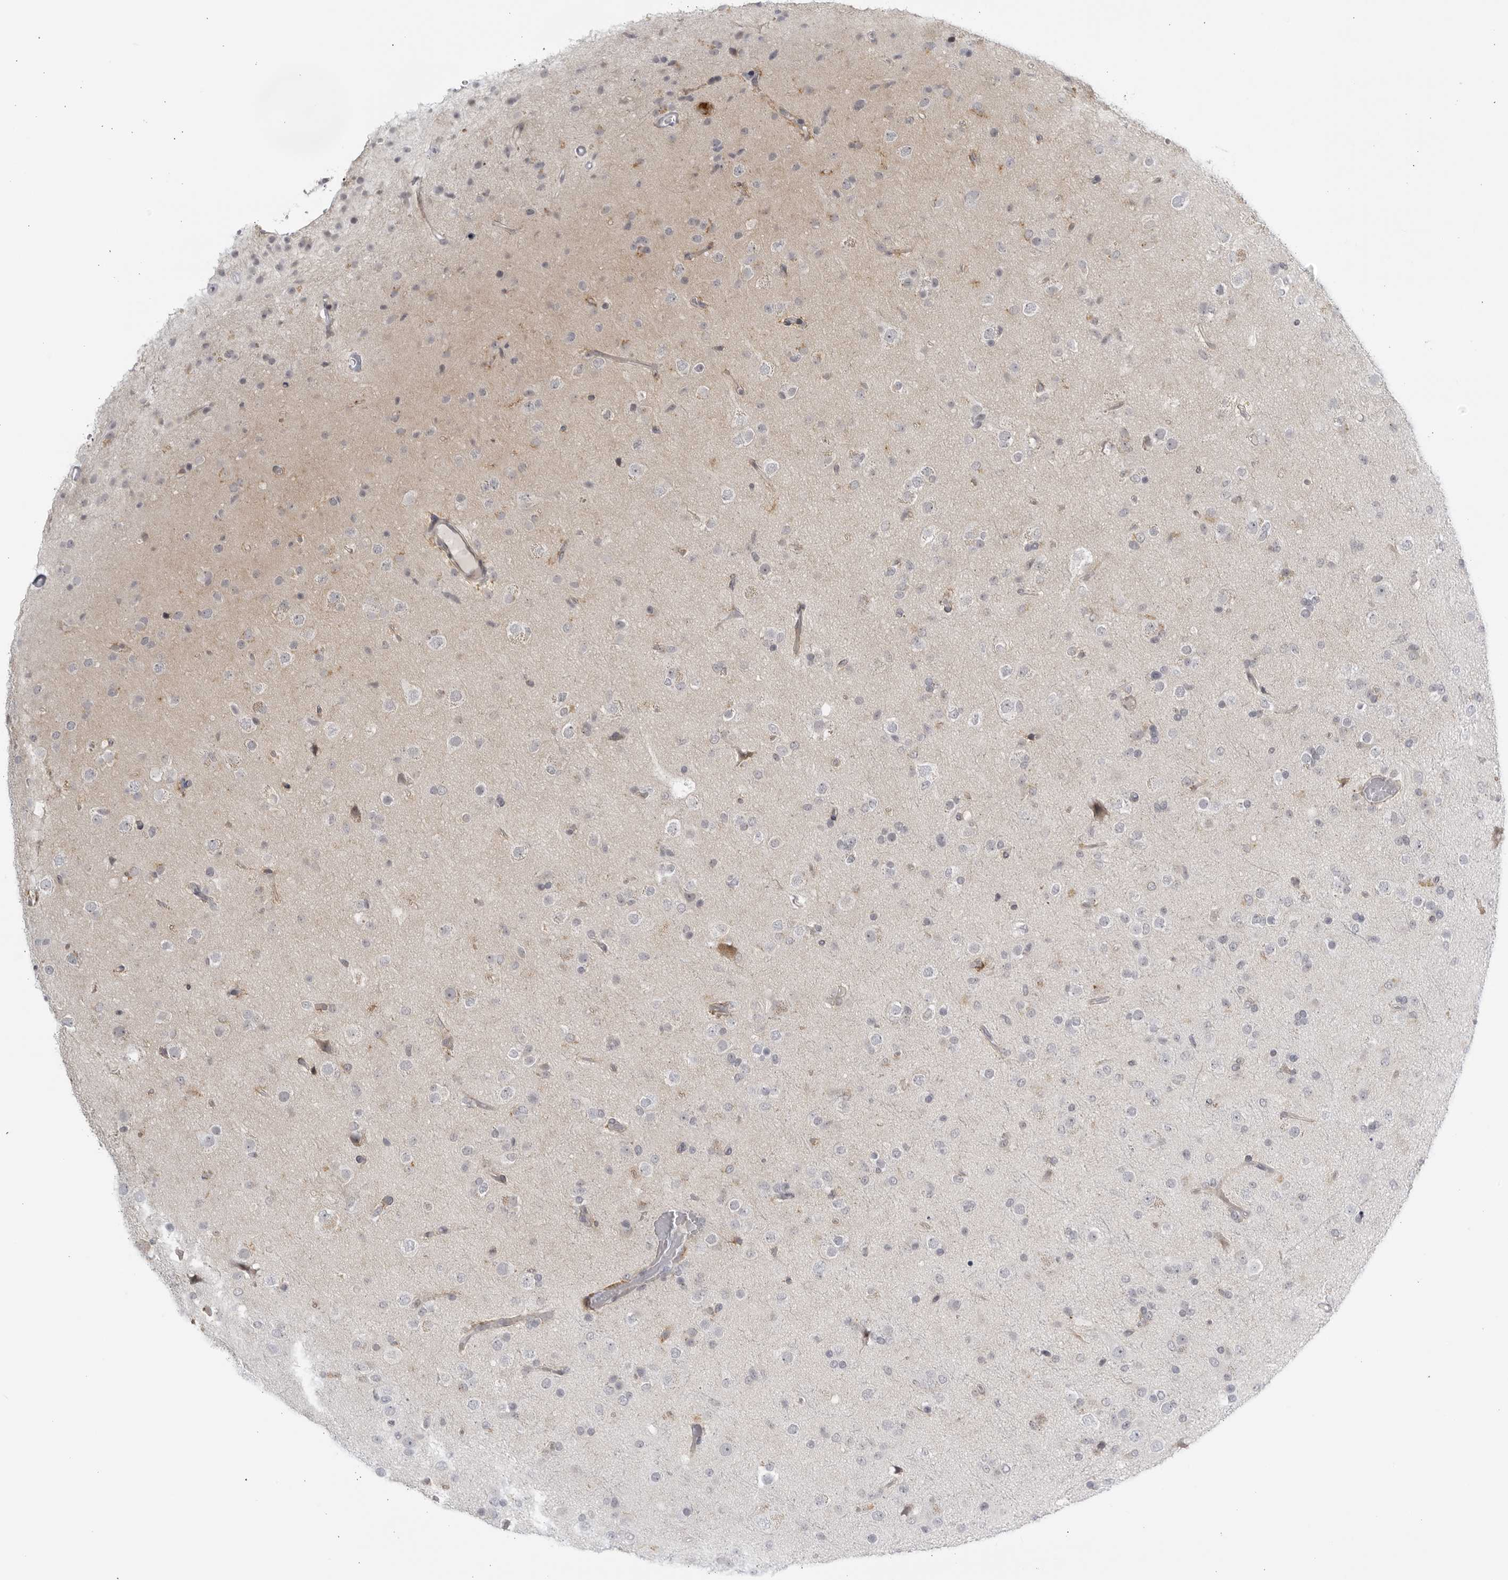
{"staining": {"intensity": "negative", "quantity": "none", "location": "none"}, "tissue": "glioma", "cell_type": "Tumor cells", "image_type": "cancer", "snomed": [{"axis": "morphology", "description": "Glioma, malignant, Low grade"}, {"axis": "topography", "description": "Brain"}], "caption": "A histopathology image of glioma stained for a protein demonstrates no brown staining in tumor cells.", "gene": "CNBD1", "patient": {"sex": "male", "age": 65}}